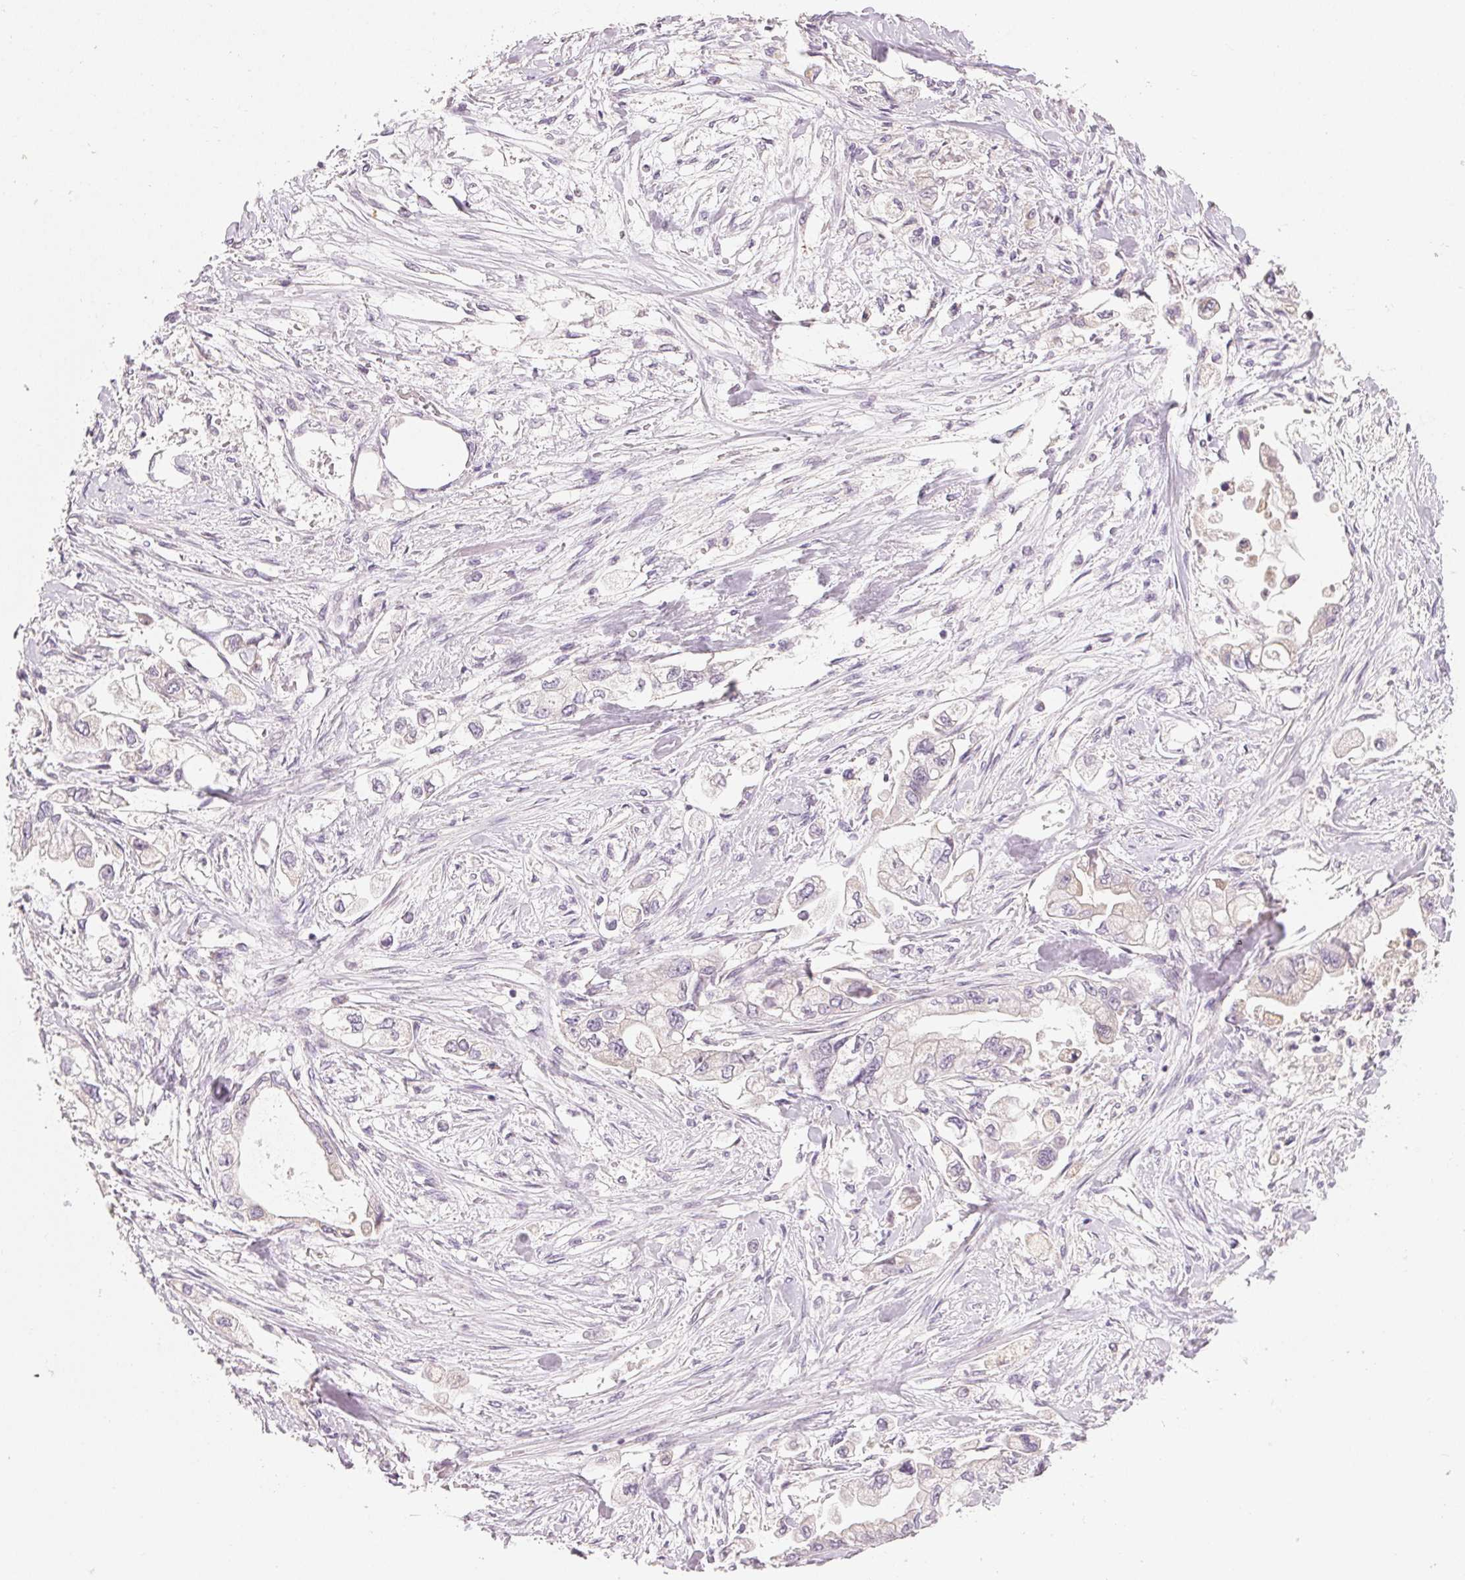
{"staining": {"intensity": "negative", "quantity": "none", "location": "none"}, "tissue": "stomach cancer", "cell_type": "Tumor cells", "image_type": "cancer", "snomed": [{"axis": "morphology", "description": "Adenocarcinoma, NOS"}, {"axis": "topography", "description": "Stomach"}], "caption": "A histopathology image of stomach cancer (adenocarcinoma) stained for a protein demonstrates no brown staining in tumor cells. (DAB (3,3'-diaminobenzidine) IHC, high magnification).", "gene": "MYBL1", "patient": {"sex": "male", "age": 62}}